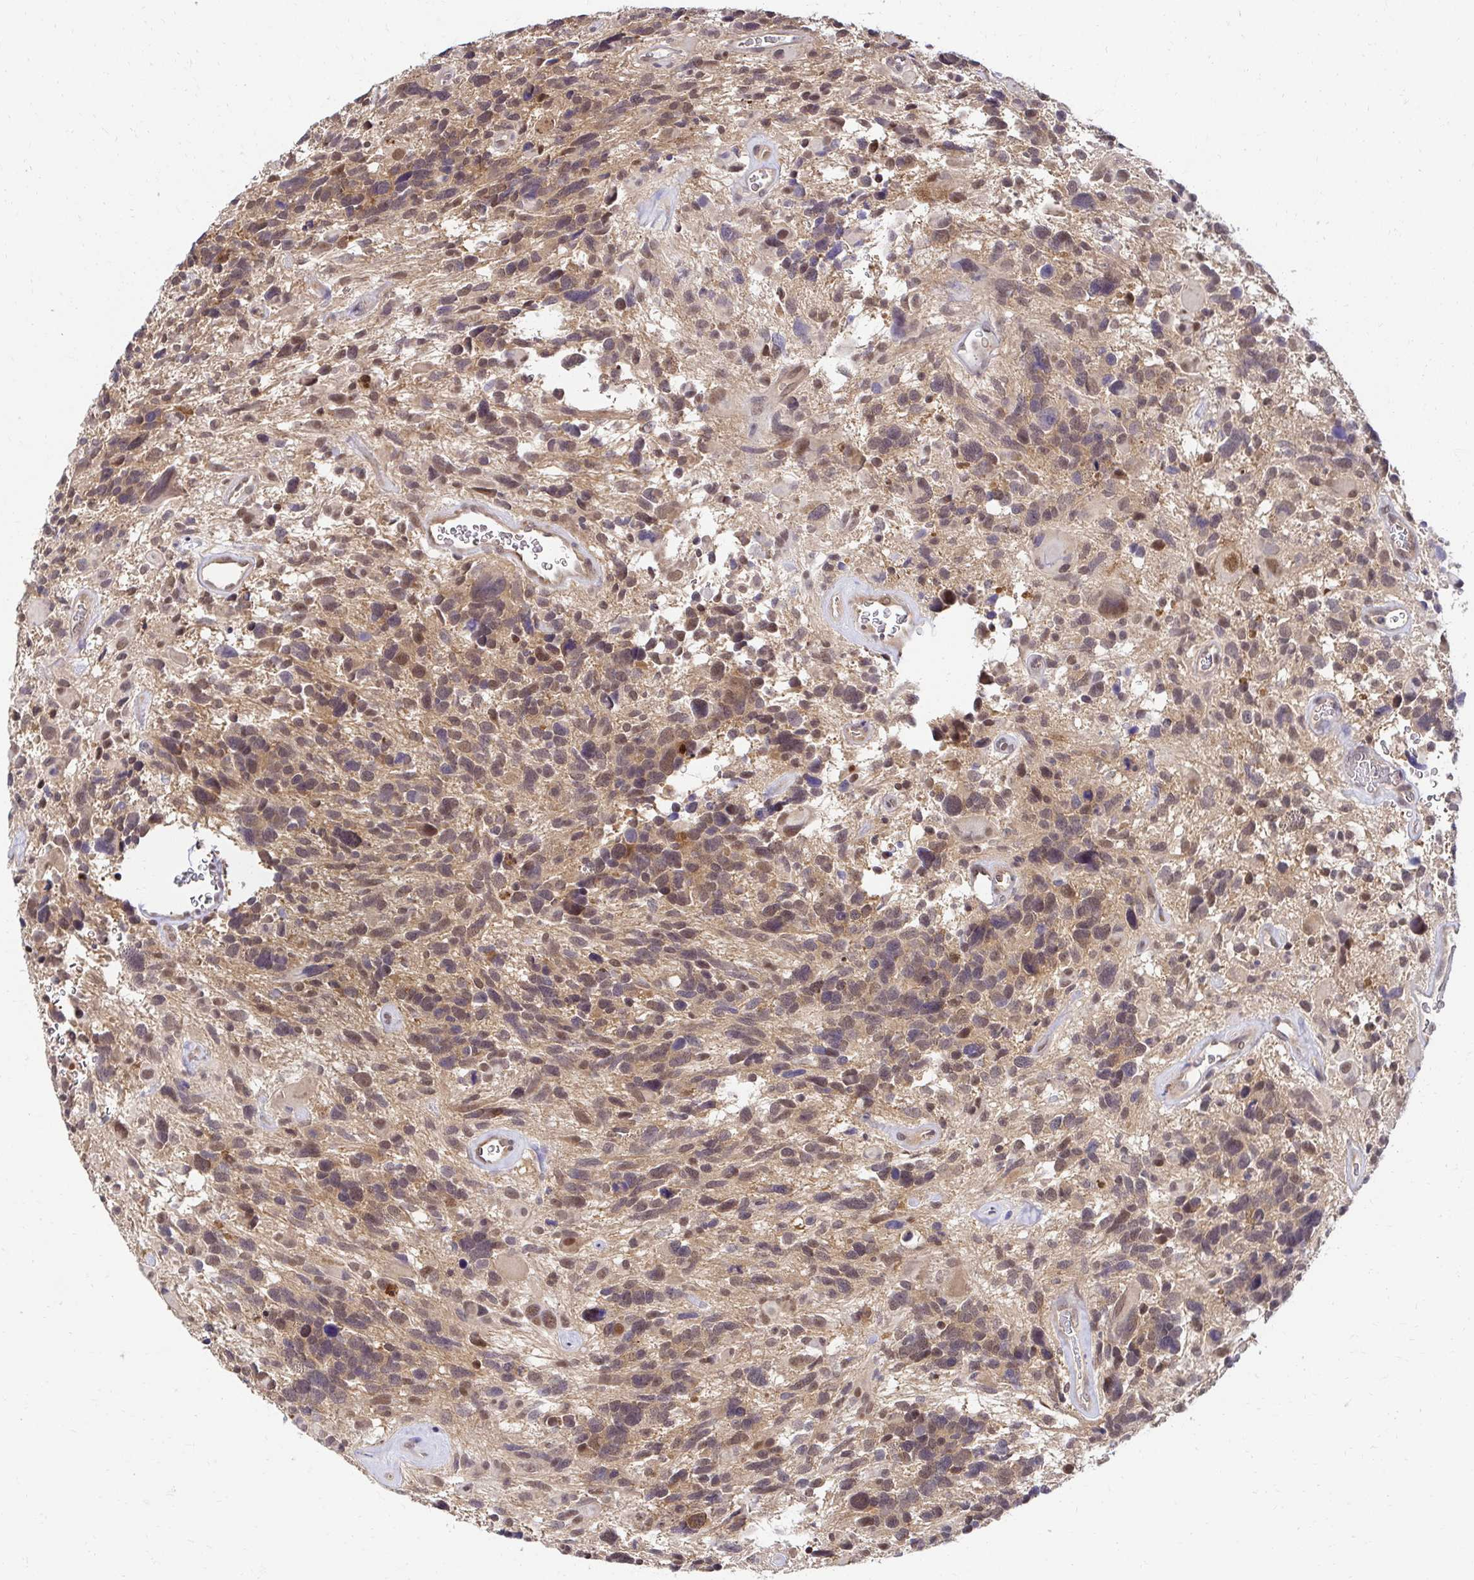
{"staining": {"intensity": "moderate", "quantity": "25%-75%", "location": "cytoplasmic/membranous,nuclear"}, "tissue": "glioma", "cell_type": "Tumor cells", "image_type": "cancer", "snomed": [{"axis": "morphology", "description": "Glioma, malignant, High grade"}, {"axis": "topography", "description": "Brain"}], "caption": "Moderate cytoplasmic/membranous and nuclear positivity for a protein is seen in about 25%-75% of tumor cells of malignant high-grade glioma using IHC.", "gene": "PSMA4", "patient": {"sex": "male", "age": 49}}